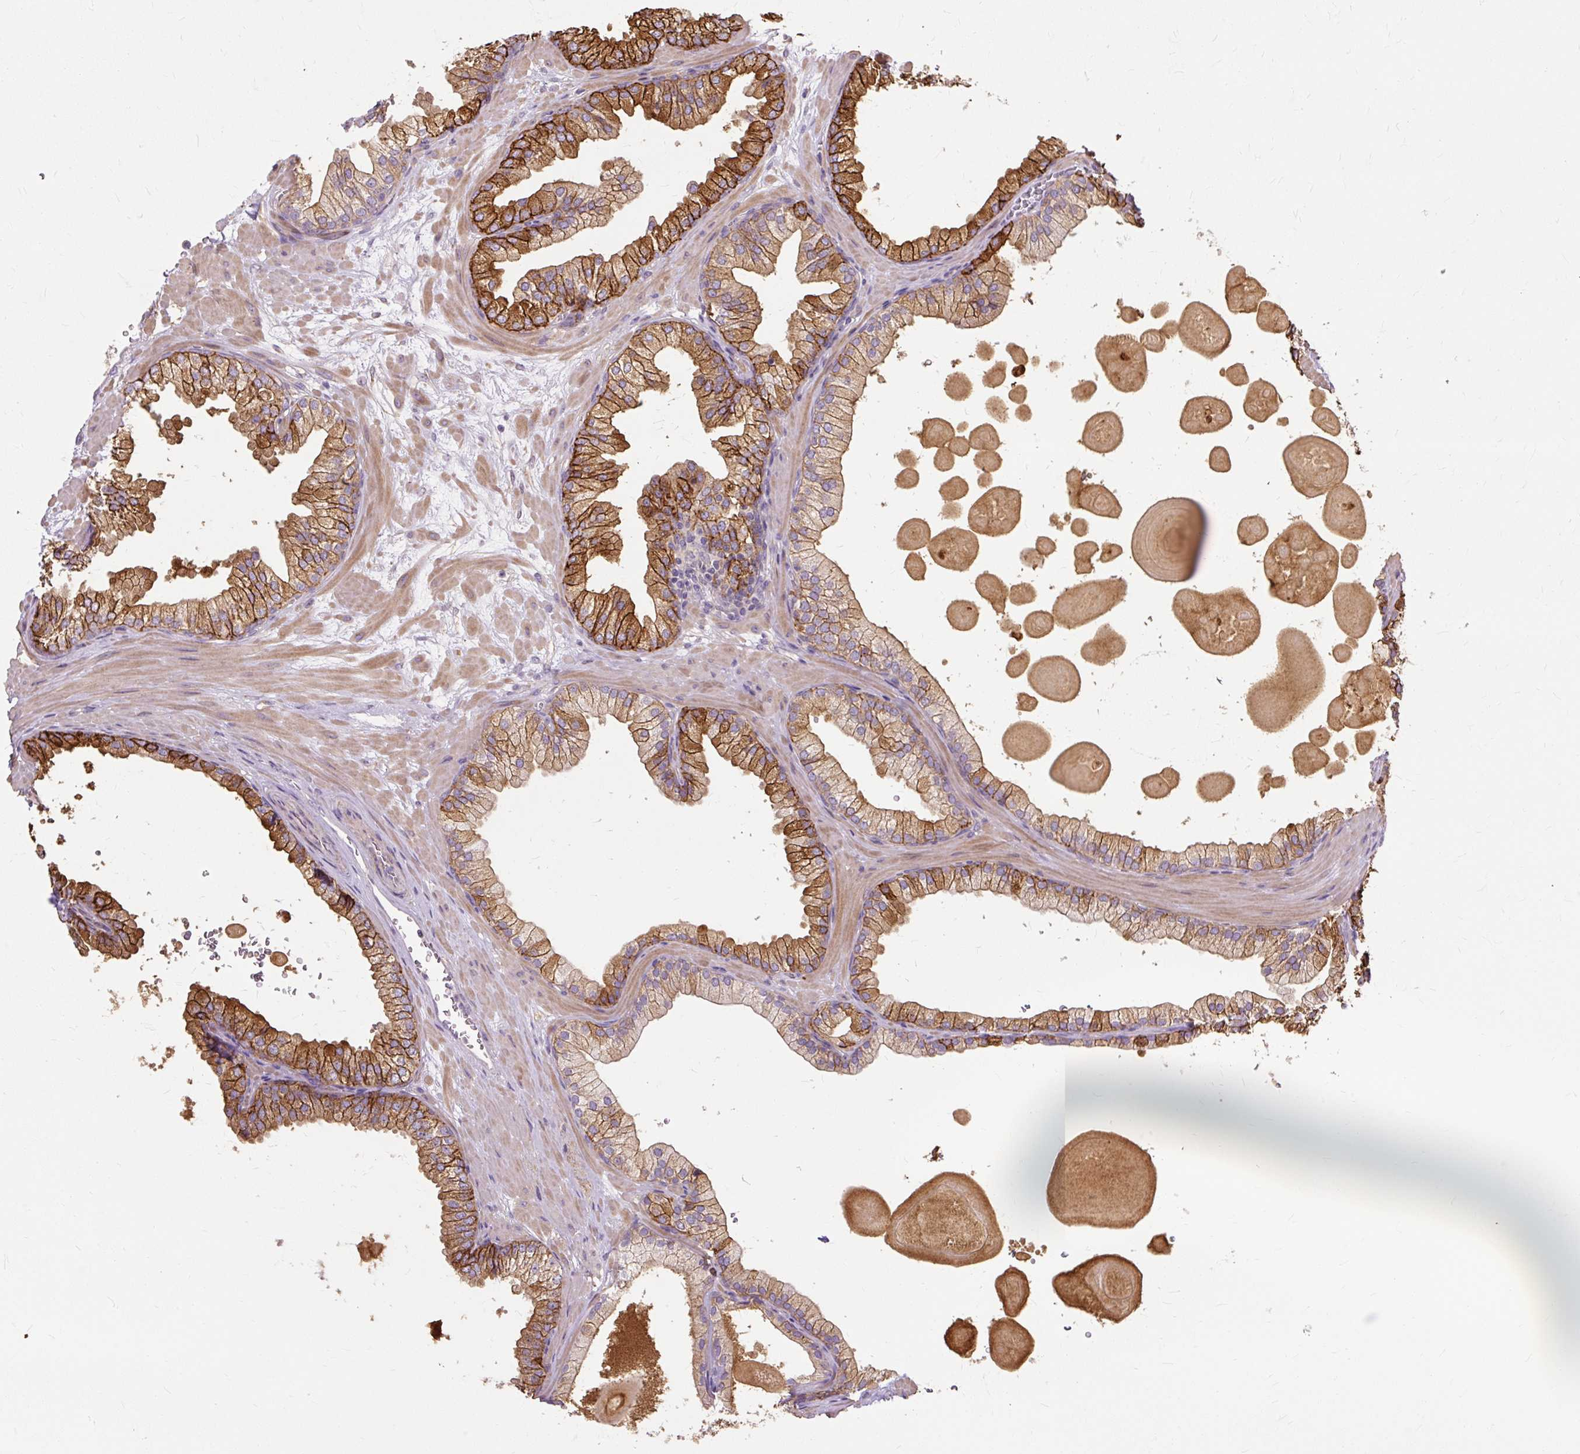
{"staining": {"intensity": "moderate", "quantity": ">75%", "location": "cytoplasmic/membranous"}, "tissue": "prostate", "cell_type": "Glandular cells", "image_type": "normal", "snomed": [{"axis": "morphology", "description": "Normal tissue, NOS"}, {"axis": "topography", "description": "Prostate"}, {"axis": "topography", "description": "Peripheral nerve tissue"}], "caption": "Protein expression analysis of normal prostate reveals moderate cytoplasmic/membranous staining in about >75% of glandular cells. Nuclei are stained in blue.", "gene": "TSPAN8", "patient": {"sex": "male", "age": 61}}